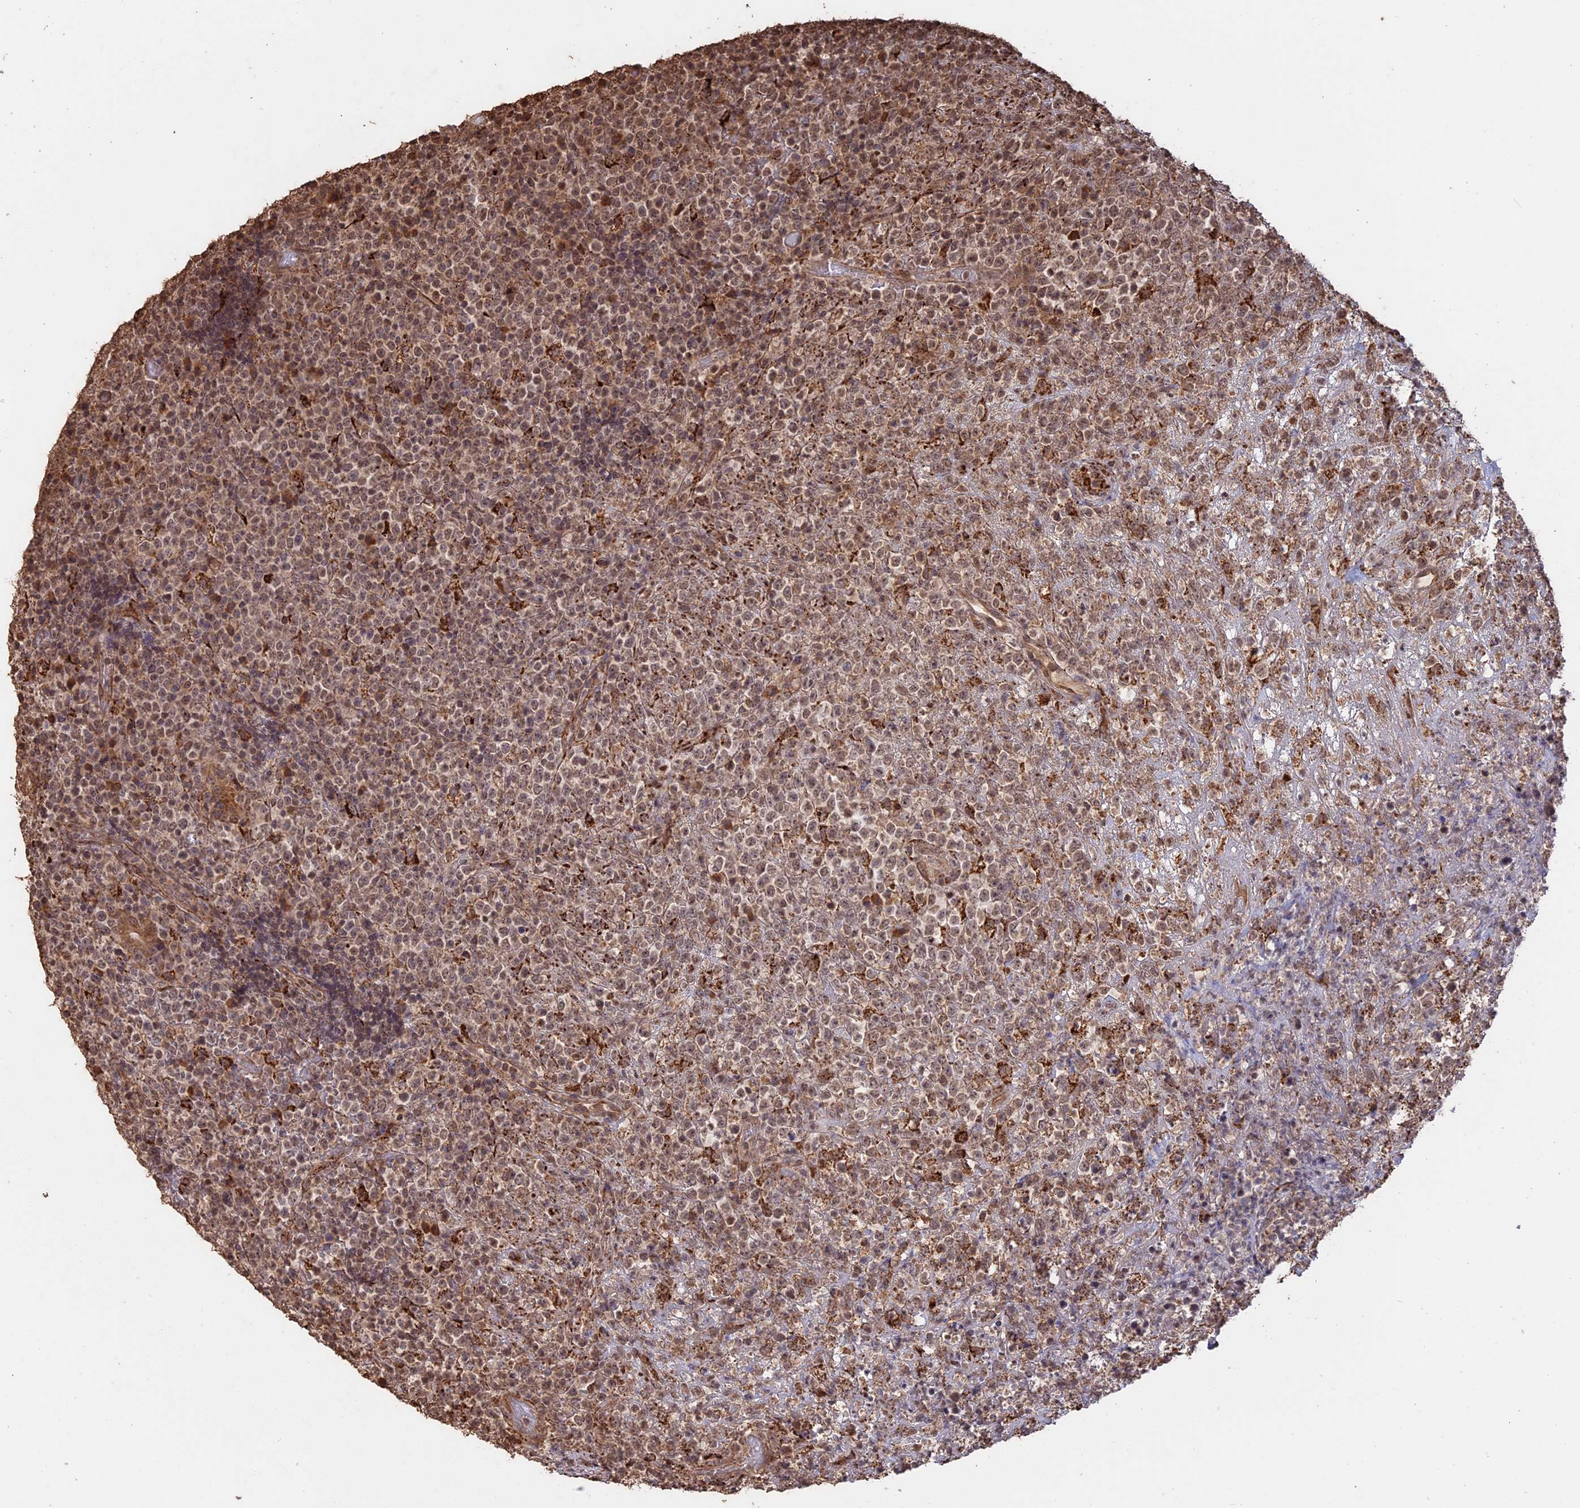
{"staining": {"intensity": "weak", "quantity": ">75%", "location": "cytoplasmic/membranous"}, "tissue": "lymphoma", "cell_type": "Tumor cells", "image_type": "cancer", "snomed": [{"axis": "morphology", "description": "Malignant lymphoma, non-Hodgkin's type, High grade"}, {"axis": "topography", "description": "Colon"}], "caption": "Lymphoma was stained to show a protein in brown. There is low levels of weak cytoplasmic/membranous expression in about >75% of tumor cells.", "gene": "FAM210B", "patient": {"sex": "female", "age": 53}}